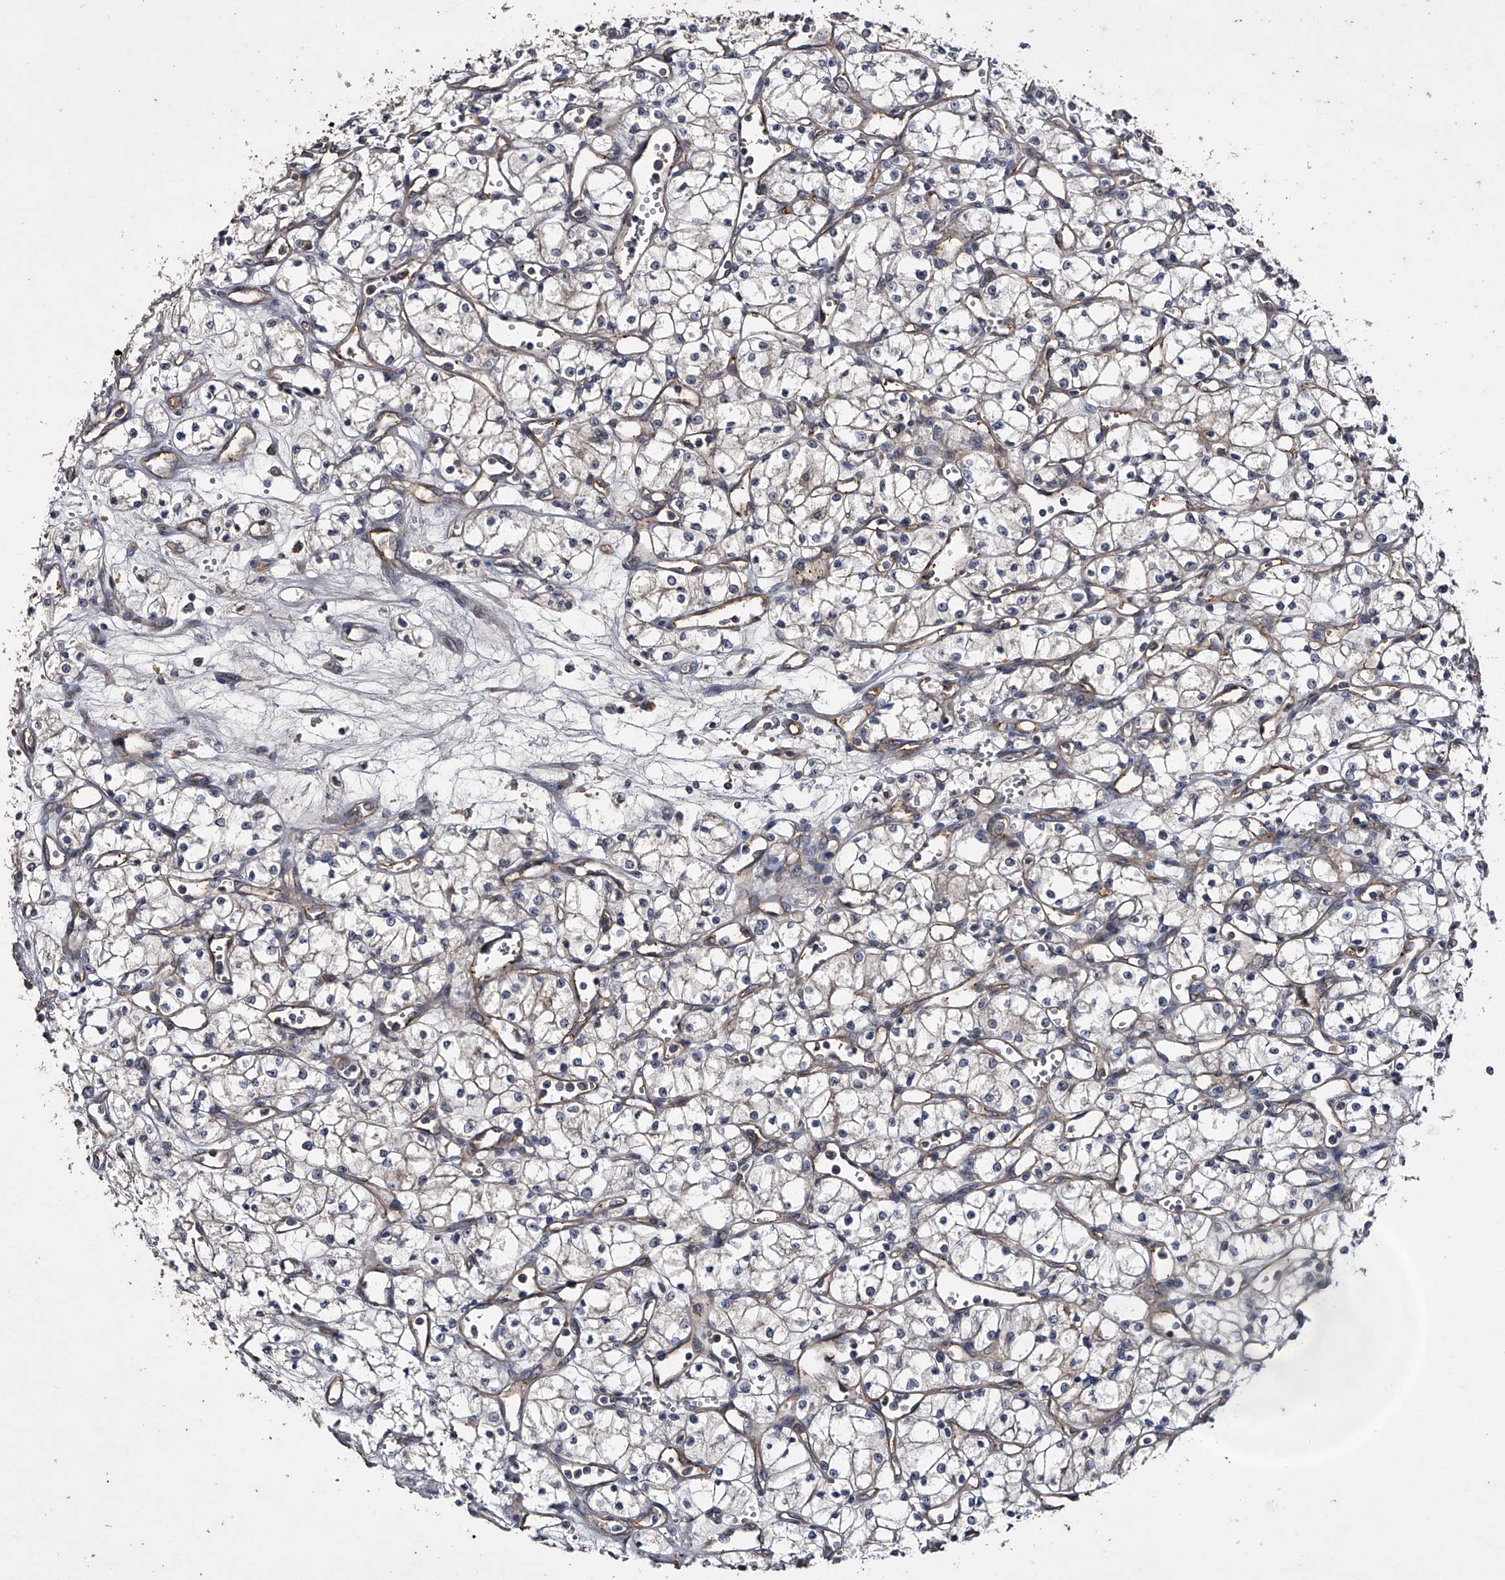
{"staining": {"intensity": "weak", "quantity": "25%-75%", "location": "cytoplasmic/membranous"}, "tissue": "renal cancer", "cell_type": "Tumor cells", "image_type": "cancer", "snomed": [{"axis": "morphology", "description": "Adenocarcinoma, NOS"}, {"axis": "topography", "description": "Kidney"}], "caption": "IHC image of human renal cancer (adenocarcinoma) stained for a protein (brown), which exhibits low levels of weak cytoplasmic/membranous expression in approximately 25%-75% of tumor cells.", "gene": "MDN1", "patient": {"sex": "male", "age": 59}}